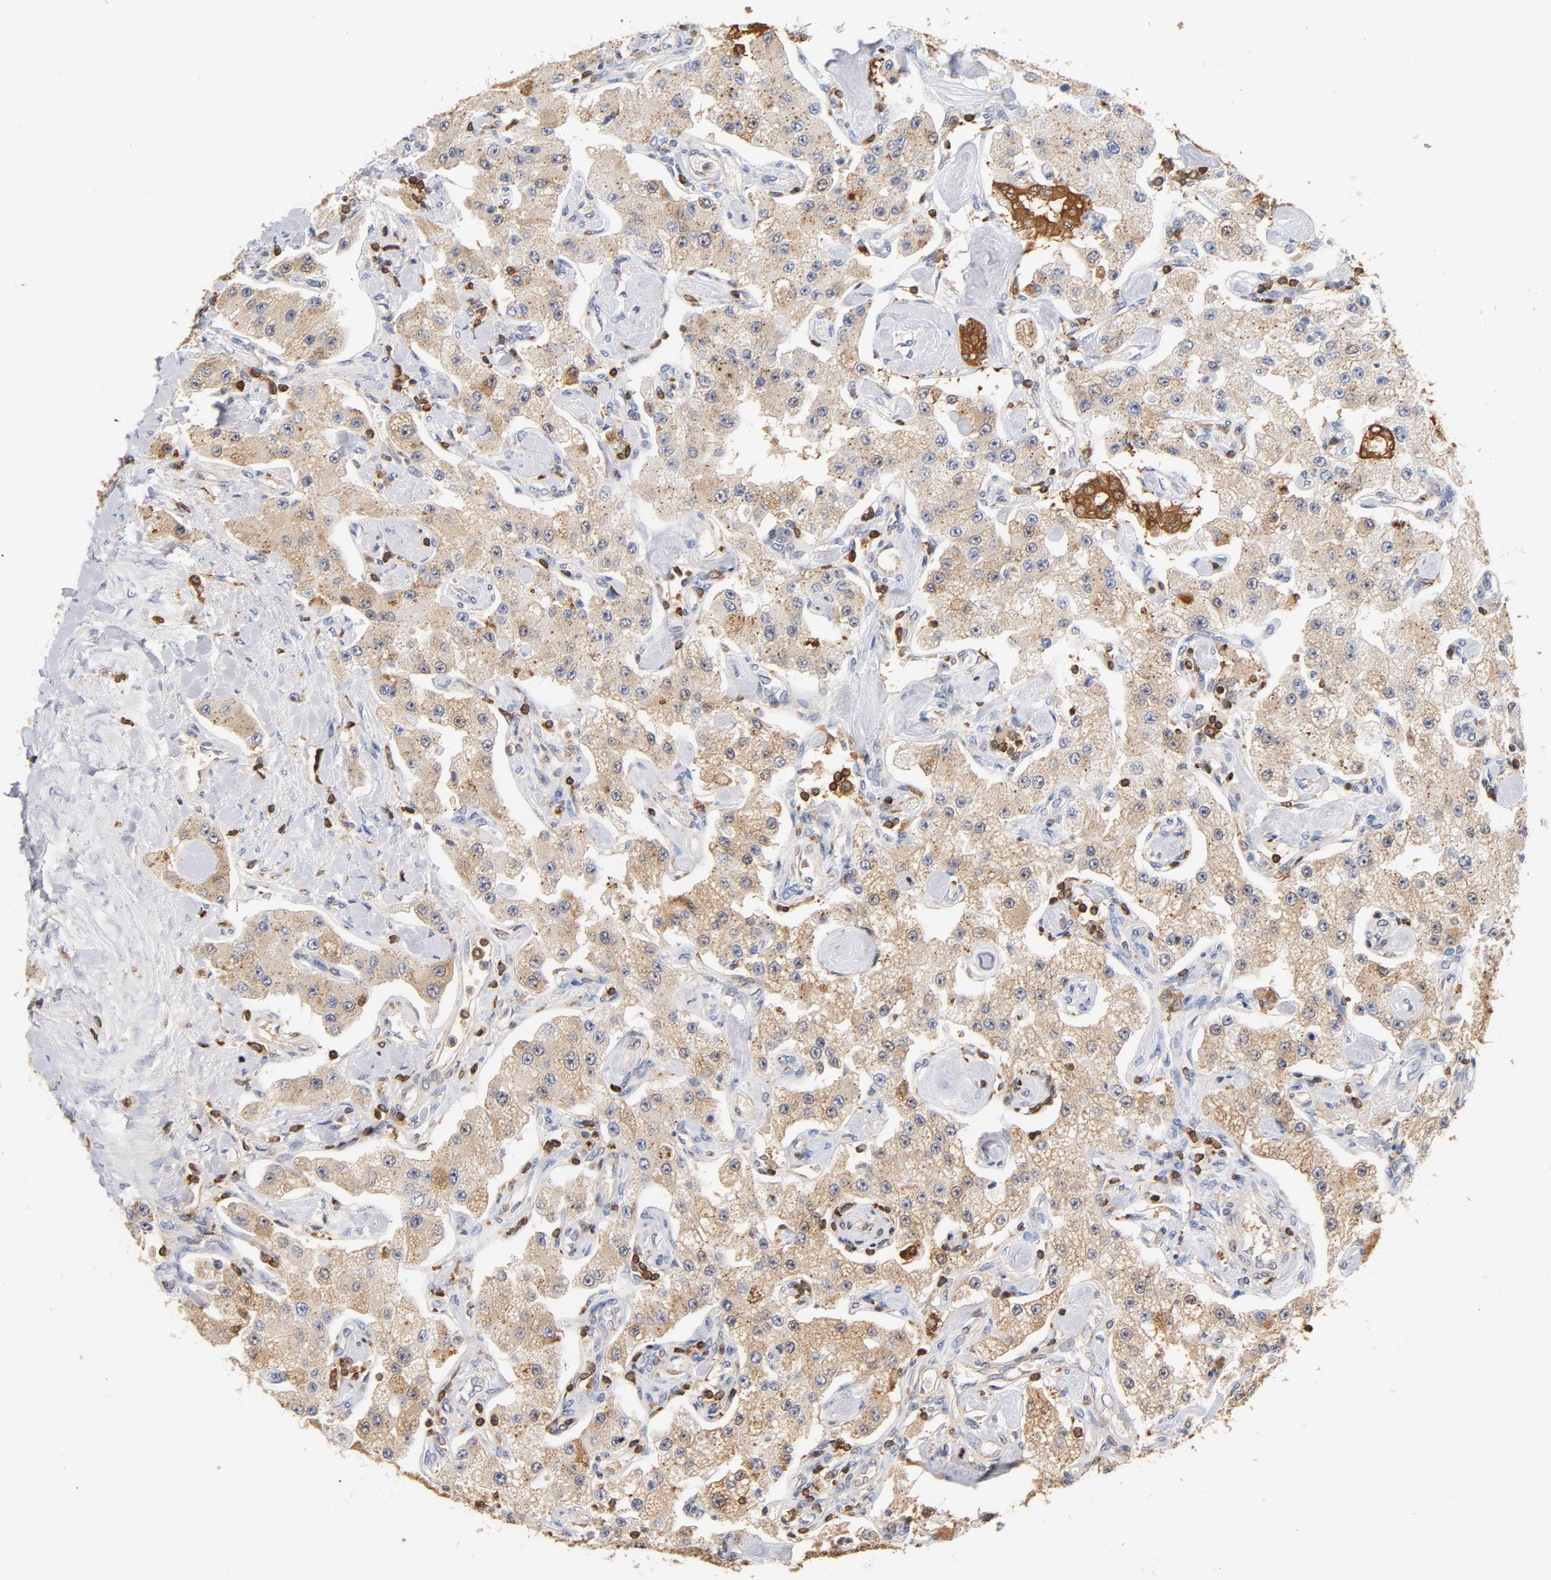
{"staining": {"intensity": "weak", "quantity": ">75%", "location": "cytoplasmic/membranous"}, "tissue": "carcinoid", "cell_type": "Tumor cells", "image_type": "cancer", "snomed": [{"axis": "morphology", "description": "Carcinoid, malignant, NOS"}, {"axis": "topography", "description": "Pancreas"}], "caption": "An image of carcinoid stained for a protein reveals weak cytoplasmic/membranous brown staining in tumor cells.", "gene": "EZR", "patient": {"sex": "male", "age": 41}}